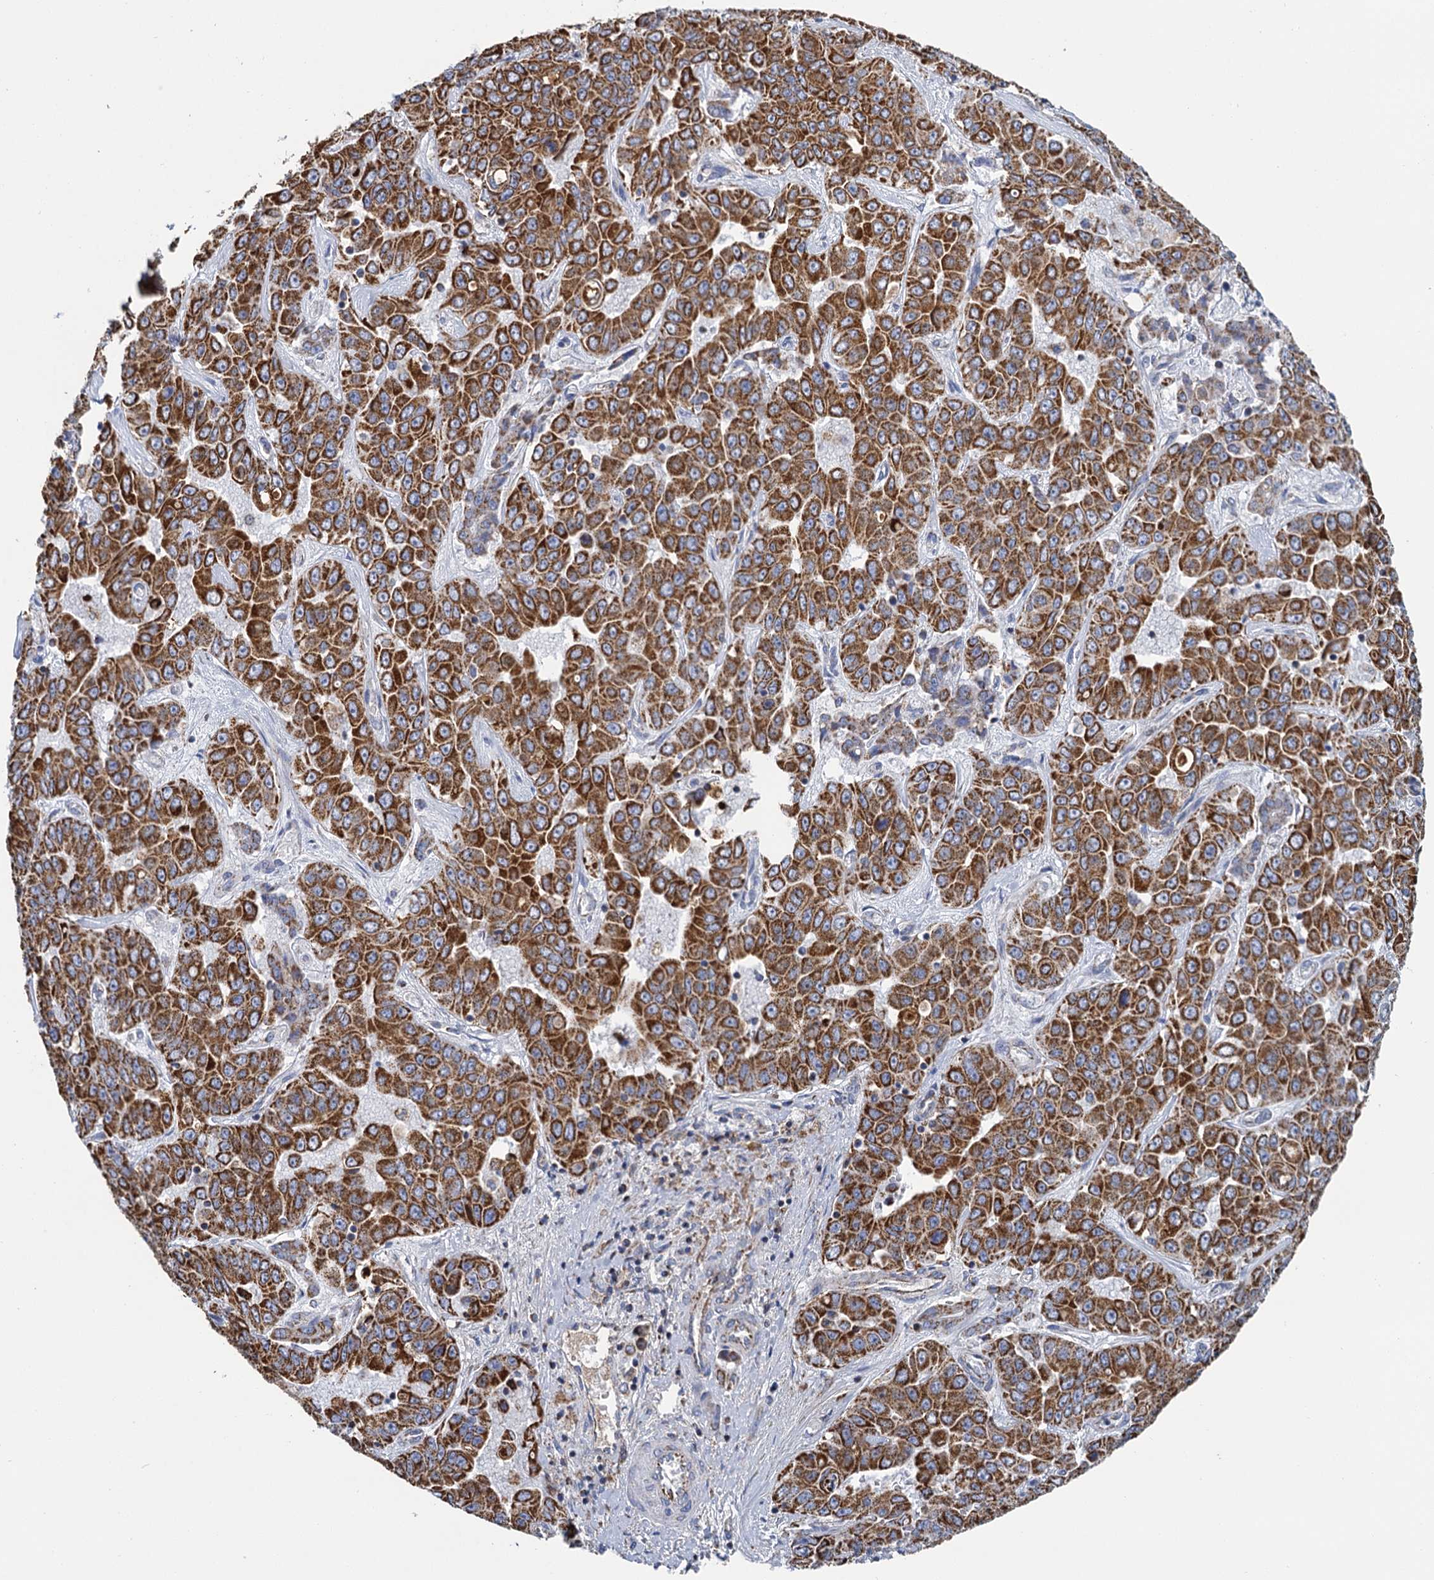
{"staining": {"intensity": "strong", "quantity": ">75%", "location": "cytoplasmic/membranous"}, "tissue": "liver cancer", "cell_type": "Tumor cells", "image_type": "cancer", "snomed": [{"axis": "morphology", "description": "Cholangiocarcinoma"}, {"axis": "topography", "description": "Liver"}], "caption": "A photomicrograph of human liver cholangiocarcinoma stained for a protein displays strong cytoplasmic/membranous brown staining in tumor cells.", "gene": "CCP110", "patient": {"sex": "female", "age": 52}}